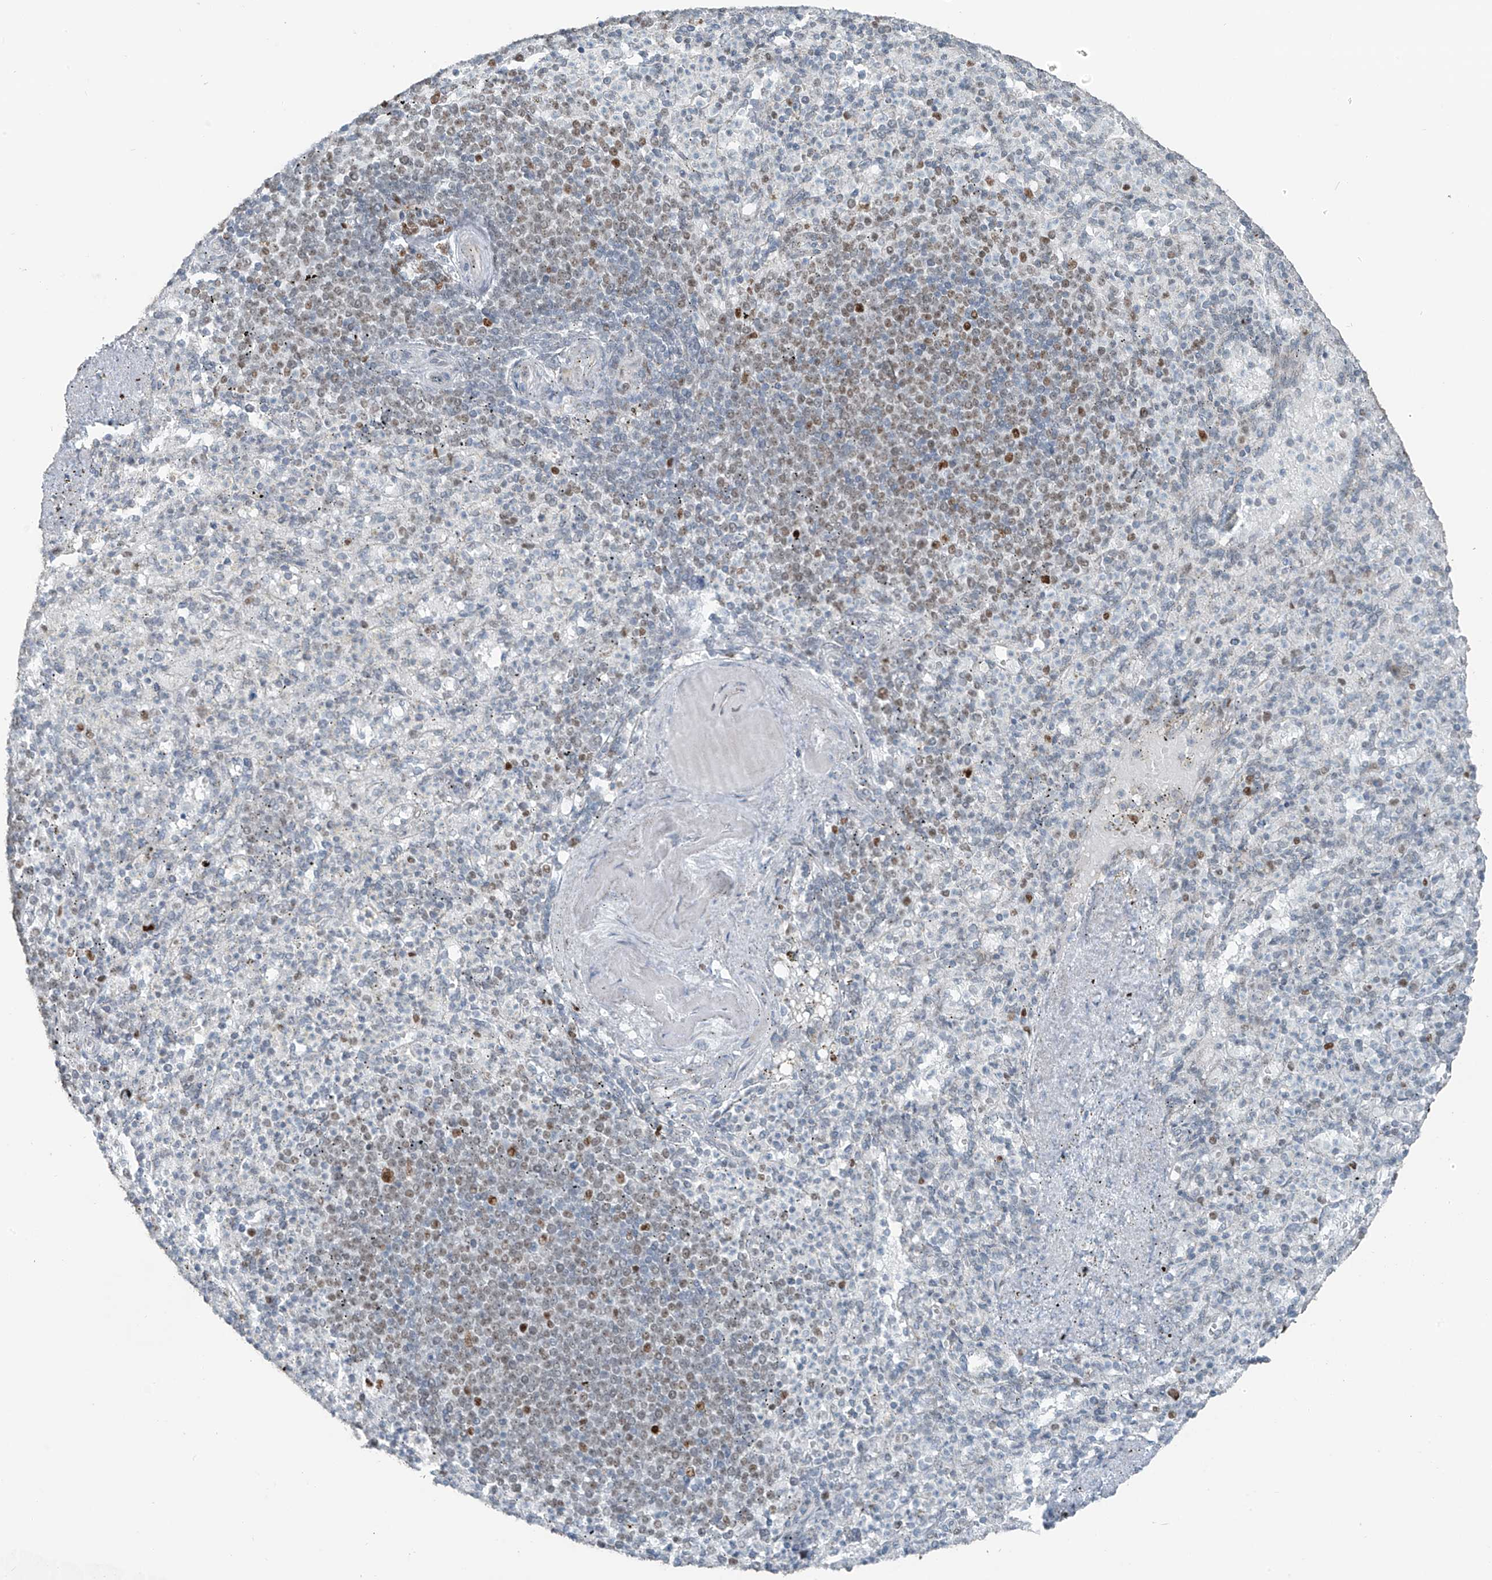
{"staining": {"intensity": "moderate", "quantity": "<25%", "location": "nuclear"}, "tissue": "spleen", "cell_type": "Cells in red pulp", "image_type": "normal", "snomed": [{"axis": "morphology", "description": "Normal tissue, NOS"}, {"axis": "topography", "description": "Spleen"}], "caption": "The immunohistochemical stain shows moderate nuclear staining in cells in red pulp of normal spleen. Using DAB (brown) and hematoxylin (blue) stains, captured at high magnification using brightfield microscopy.", "gene": "WRNIP1", "patient": {"sex": "female", "age": 74}}